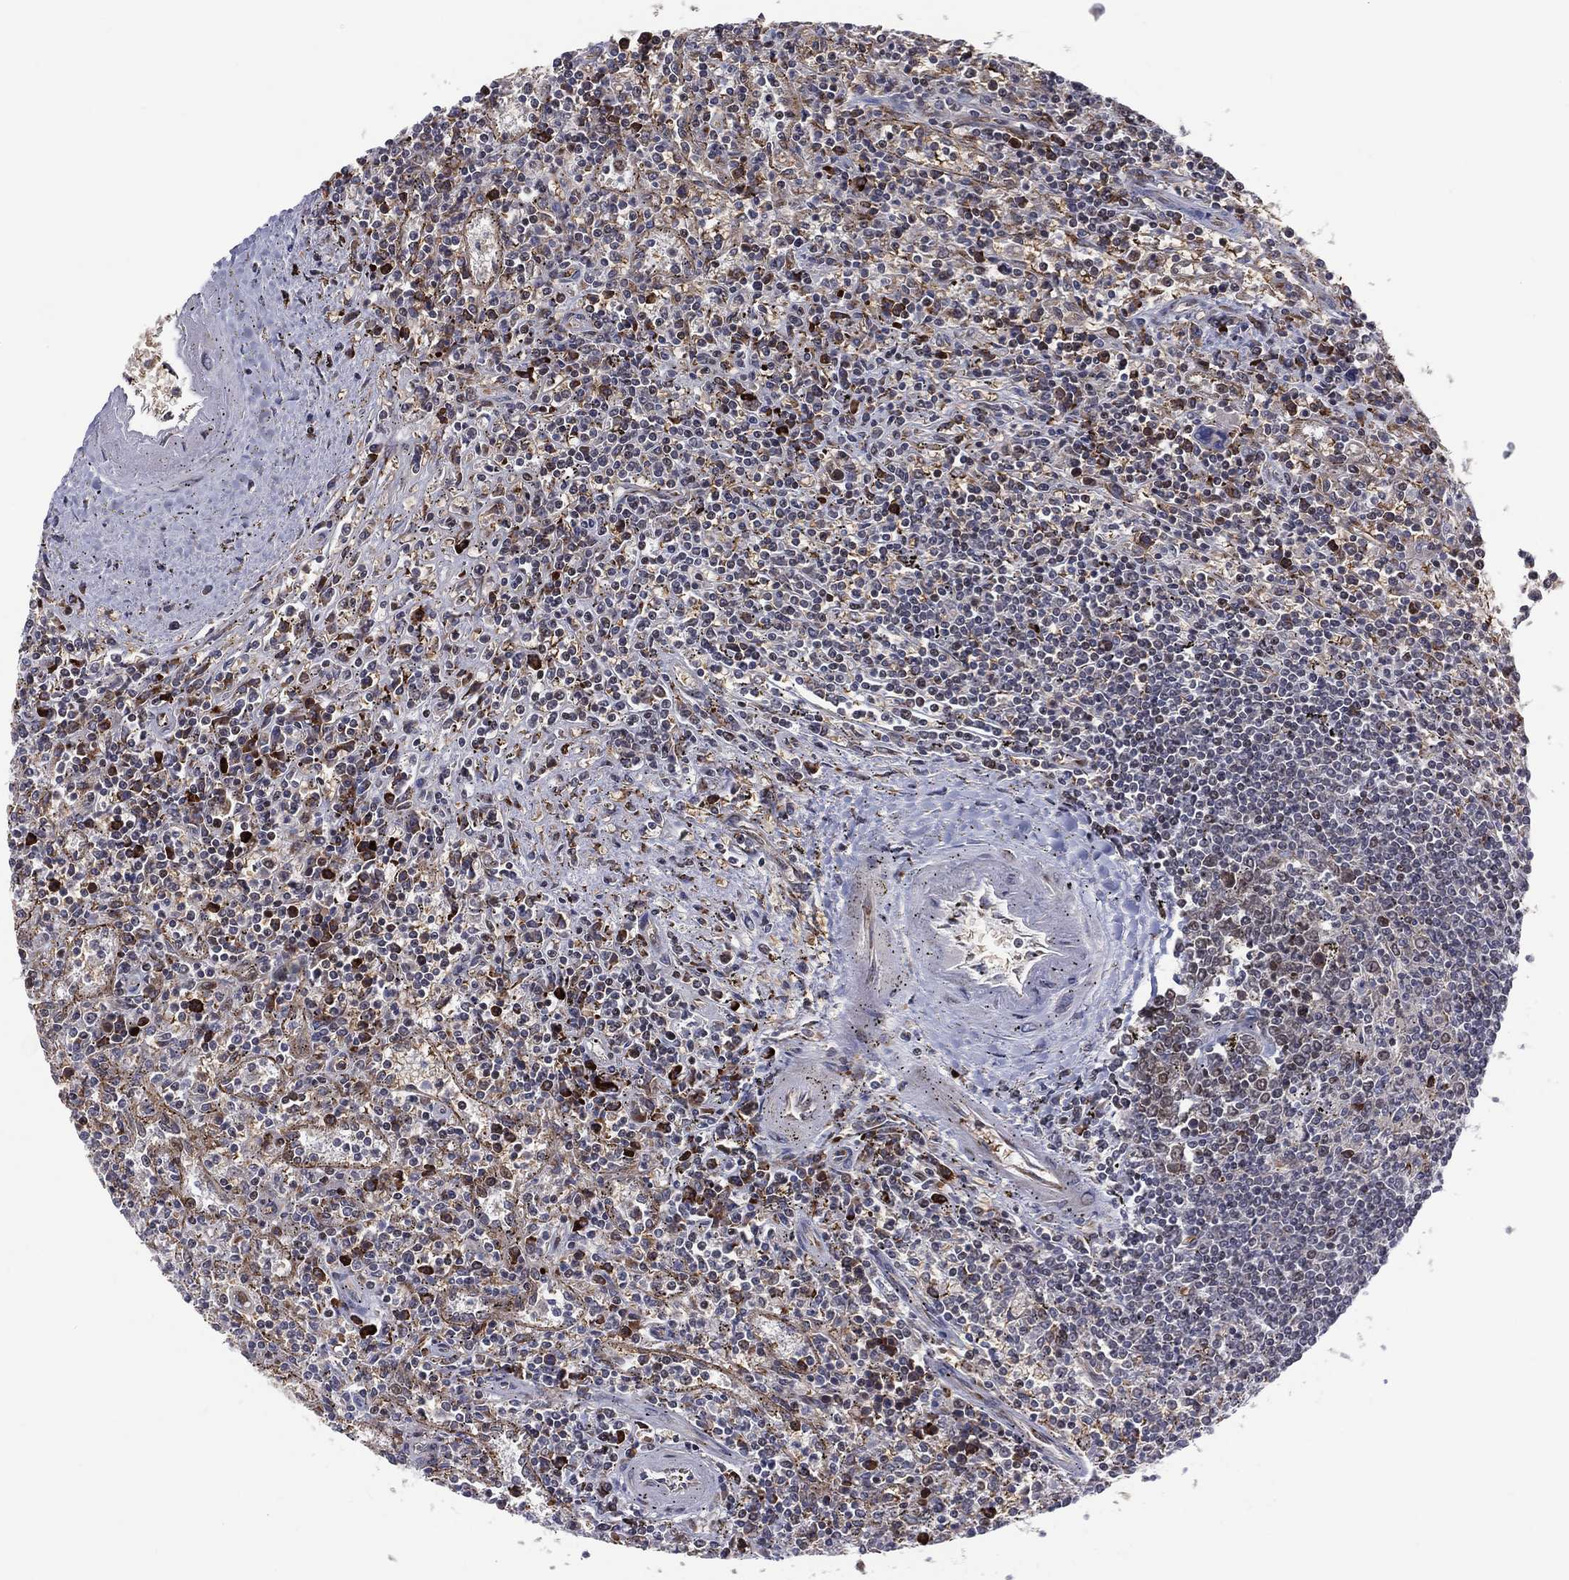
{"staining": {"intensity": "strong", "quantity": "<25%", "location": "nuclear"}, "tissue": "lymphoma", "cell_type": "Tumor cells", "image_type": "cancer", "snomed": [{"axis": "morphology", "description": "Malignant lymphoma, non-Hodgkin's type, Low grade"}, {"axis": "topography", "description": "Spleen"}], "caption": "Immunohistochemical staining of human low-grade malignant lymphoma, non-Hodgkin's type exhibits medium levels of strong nuclear protein positivity in approximately <25% of tumor cells.", "gene": "VHL", "patient": {"sex": "male", "age": 62}}